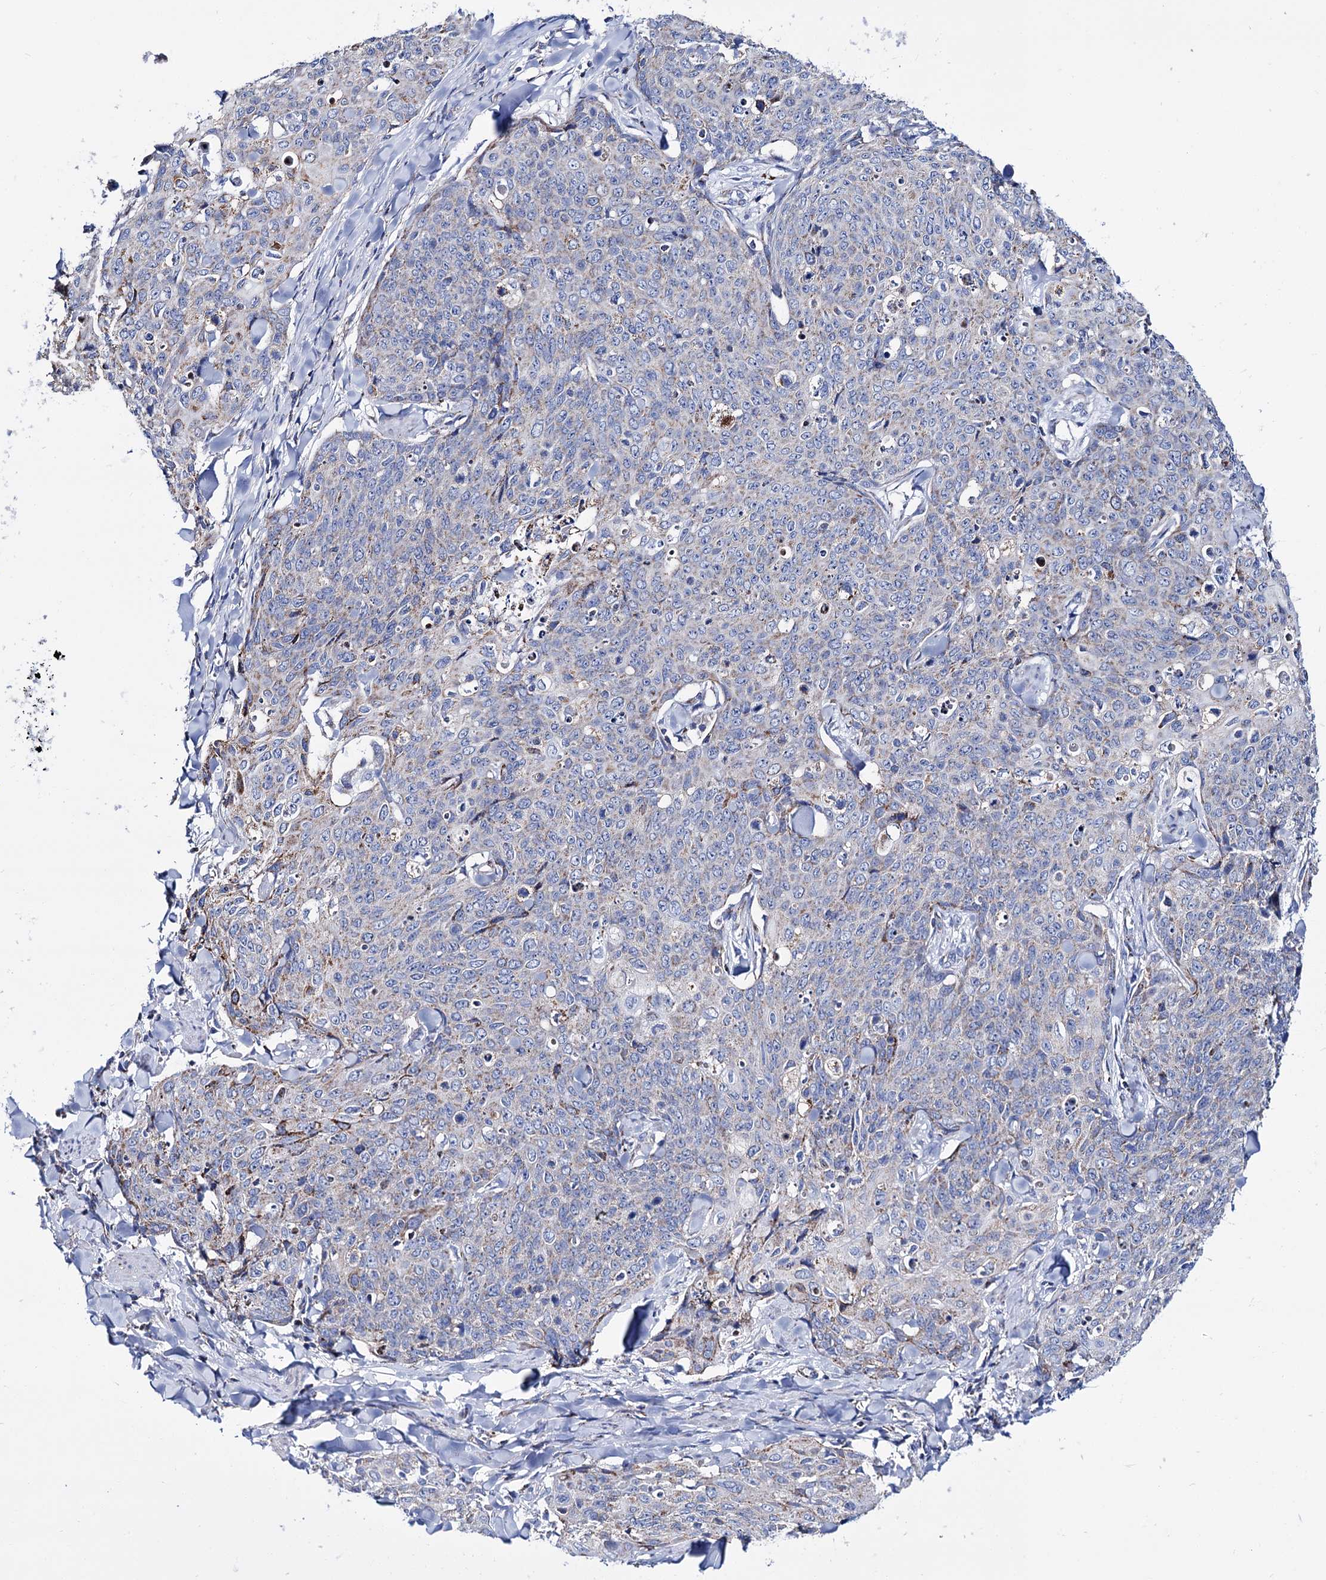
{"staining": {"intensity": "weak", "quantity": "25%-75%", "location": "cytoplasmic/membranous"}, "tissue": "skin cancer", "cell_type": "Tumor cells", "image_type": "cancer", "snomed": [{"axis": "morphology", "description": "Squamous cell carcinoma, NOS"}, {"axis": "topography", "description": "Skin"}, {"axis": "topography", "description": "Vulva"}], "caption": "Tumor cells exhibit weak cytoplasmic/membranous expression in approximately 25%-75% of cells in skin squamous cell carcinoma. Ihc stains the protein of interest in brown and the nuclei are stained blue.", "gene": "UBASH3B", "patient": {"sex": "female", "age": 85}}